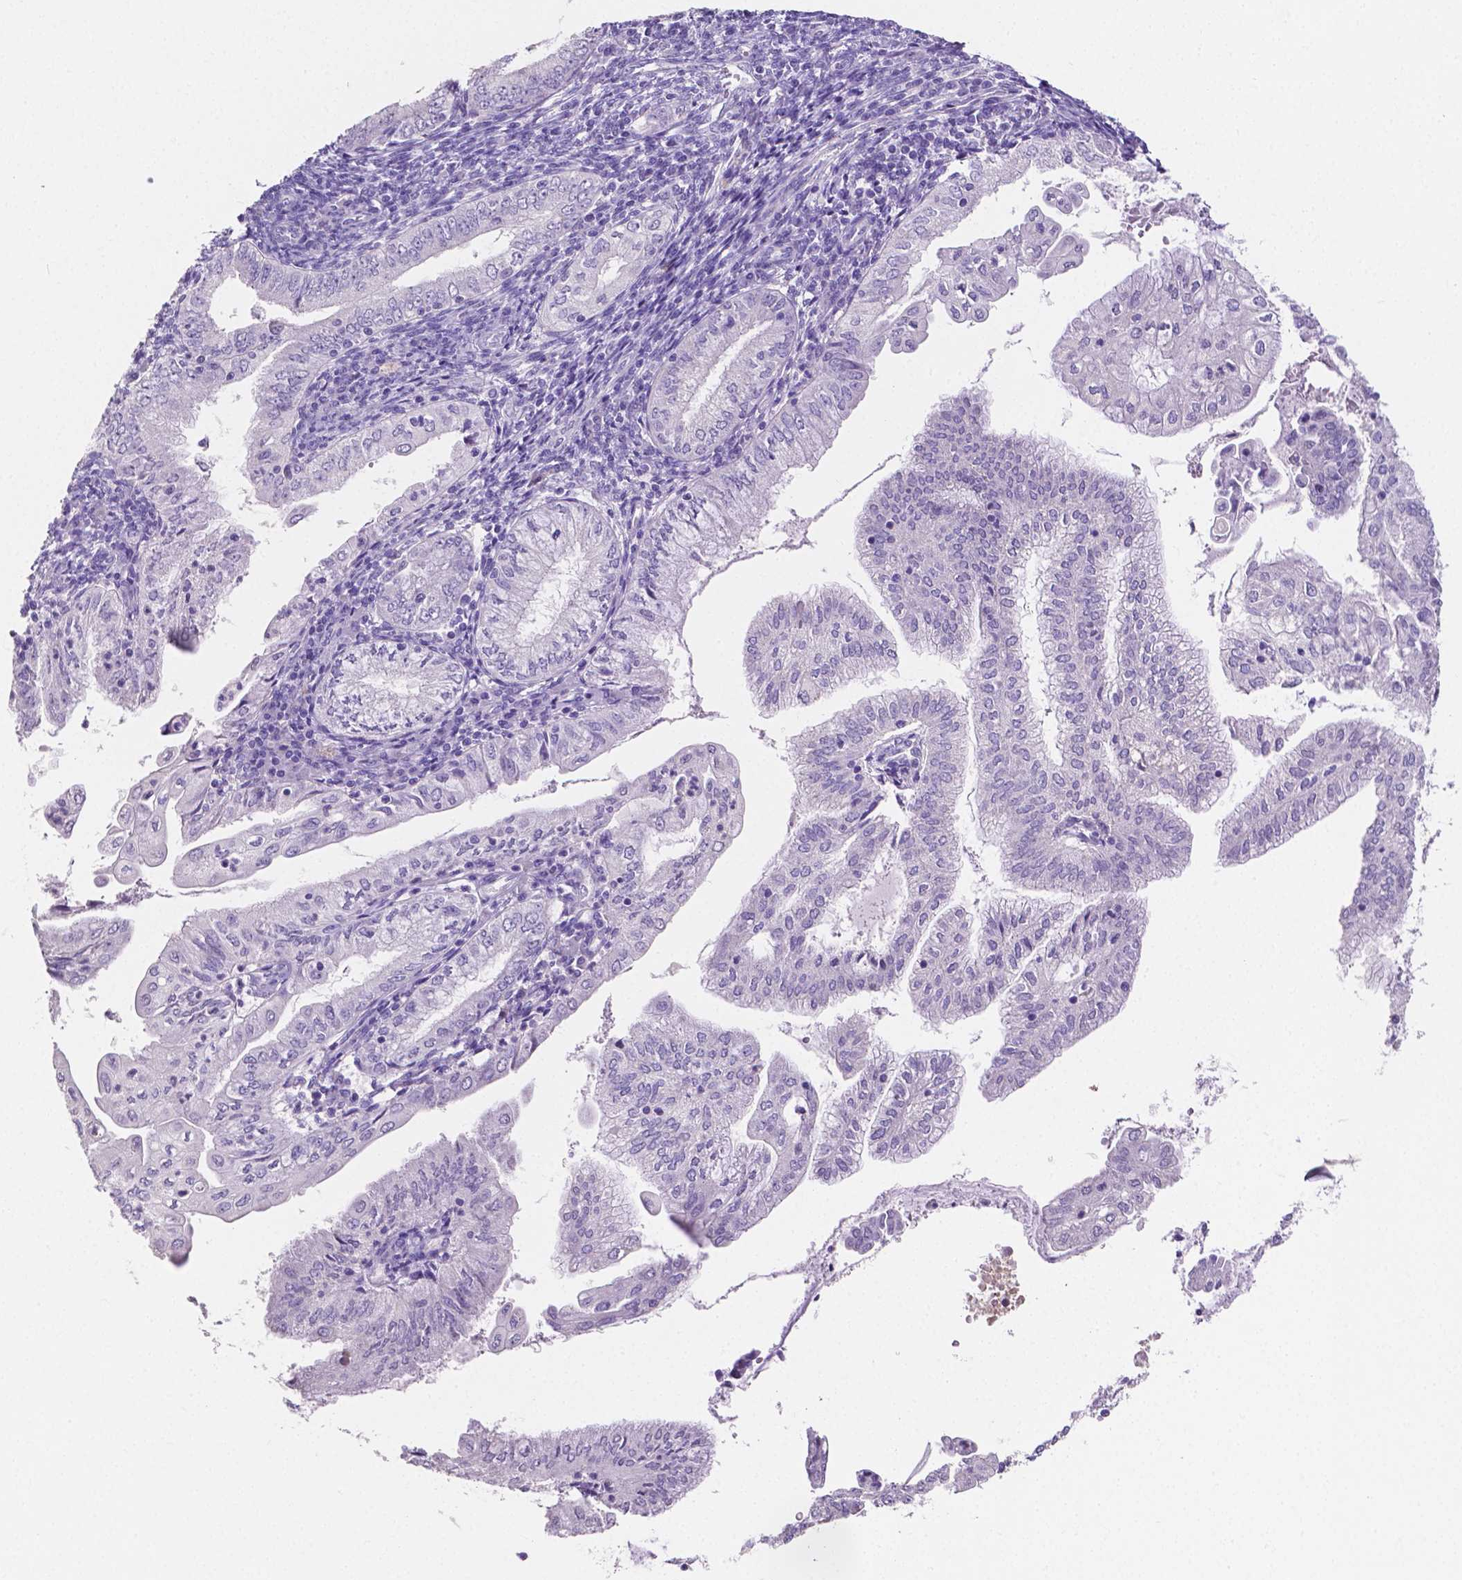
{"staining": {"intensity": "negative", "quantity": "none", "location": "none"}, "tissue": "endometrial cancer", "cell_type": "Tumor cells", "image_type": "cancer", "snomed": [{"axis": "morphology", "description": "Adenocarcinoma, NOS"}, {"axis": "topography", "description": "Endometrium"}], "caption": "Immunohistochemistry (IHC) image of human endometrial cancer (adenocarcinoma) stained for a protein (brown), which shows no positivity in tumor cells.", "gene": "SLC22A2", "patient": {"sex": "female", "age": 55}}